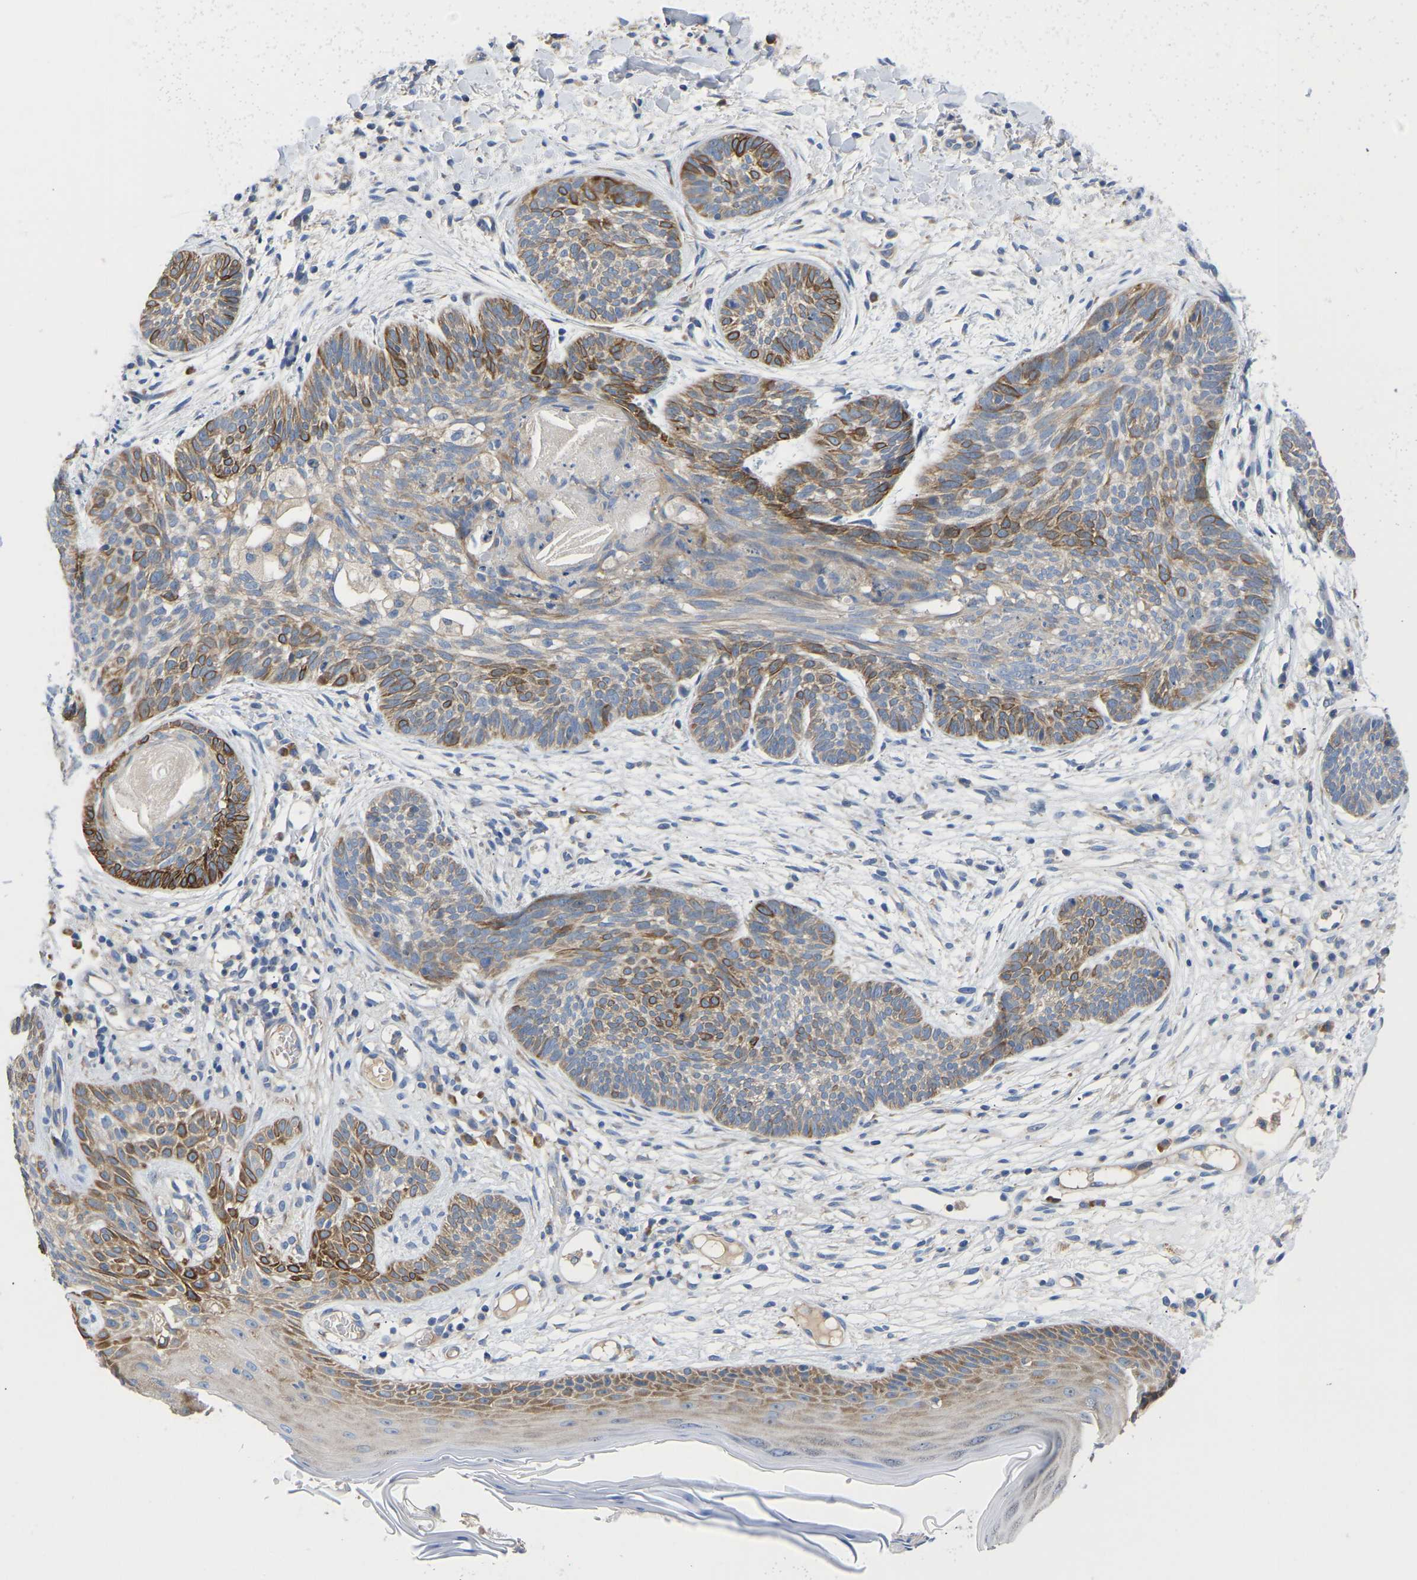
{"staining": {"intensity": "strong", "quantity": "<25%", "location": "cytoplasmic/membranous"}, "tissue": "skin cancer", "cell_type": "Tumor cells", "image_type": "cancer", "snomed": [{"axis": "morphology", "description": "Basal cell carcinoma"}, {"axis": "topography", "description": "Skin"}], "caption": "Protein analysis of skin basal cell carcinoma tissue exhibits strong cytoplasmic/membranous expression in approximately <25% of tumor cells.", "gene": "ABCA10", "patient": {"sex": "female", "age": 59}}